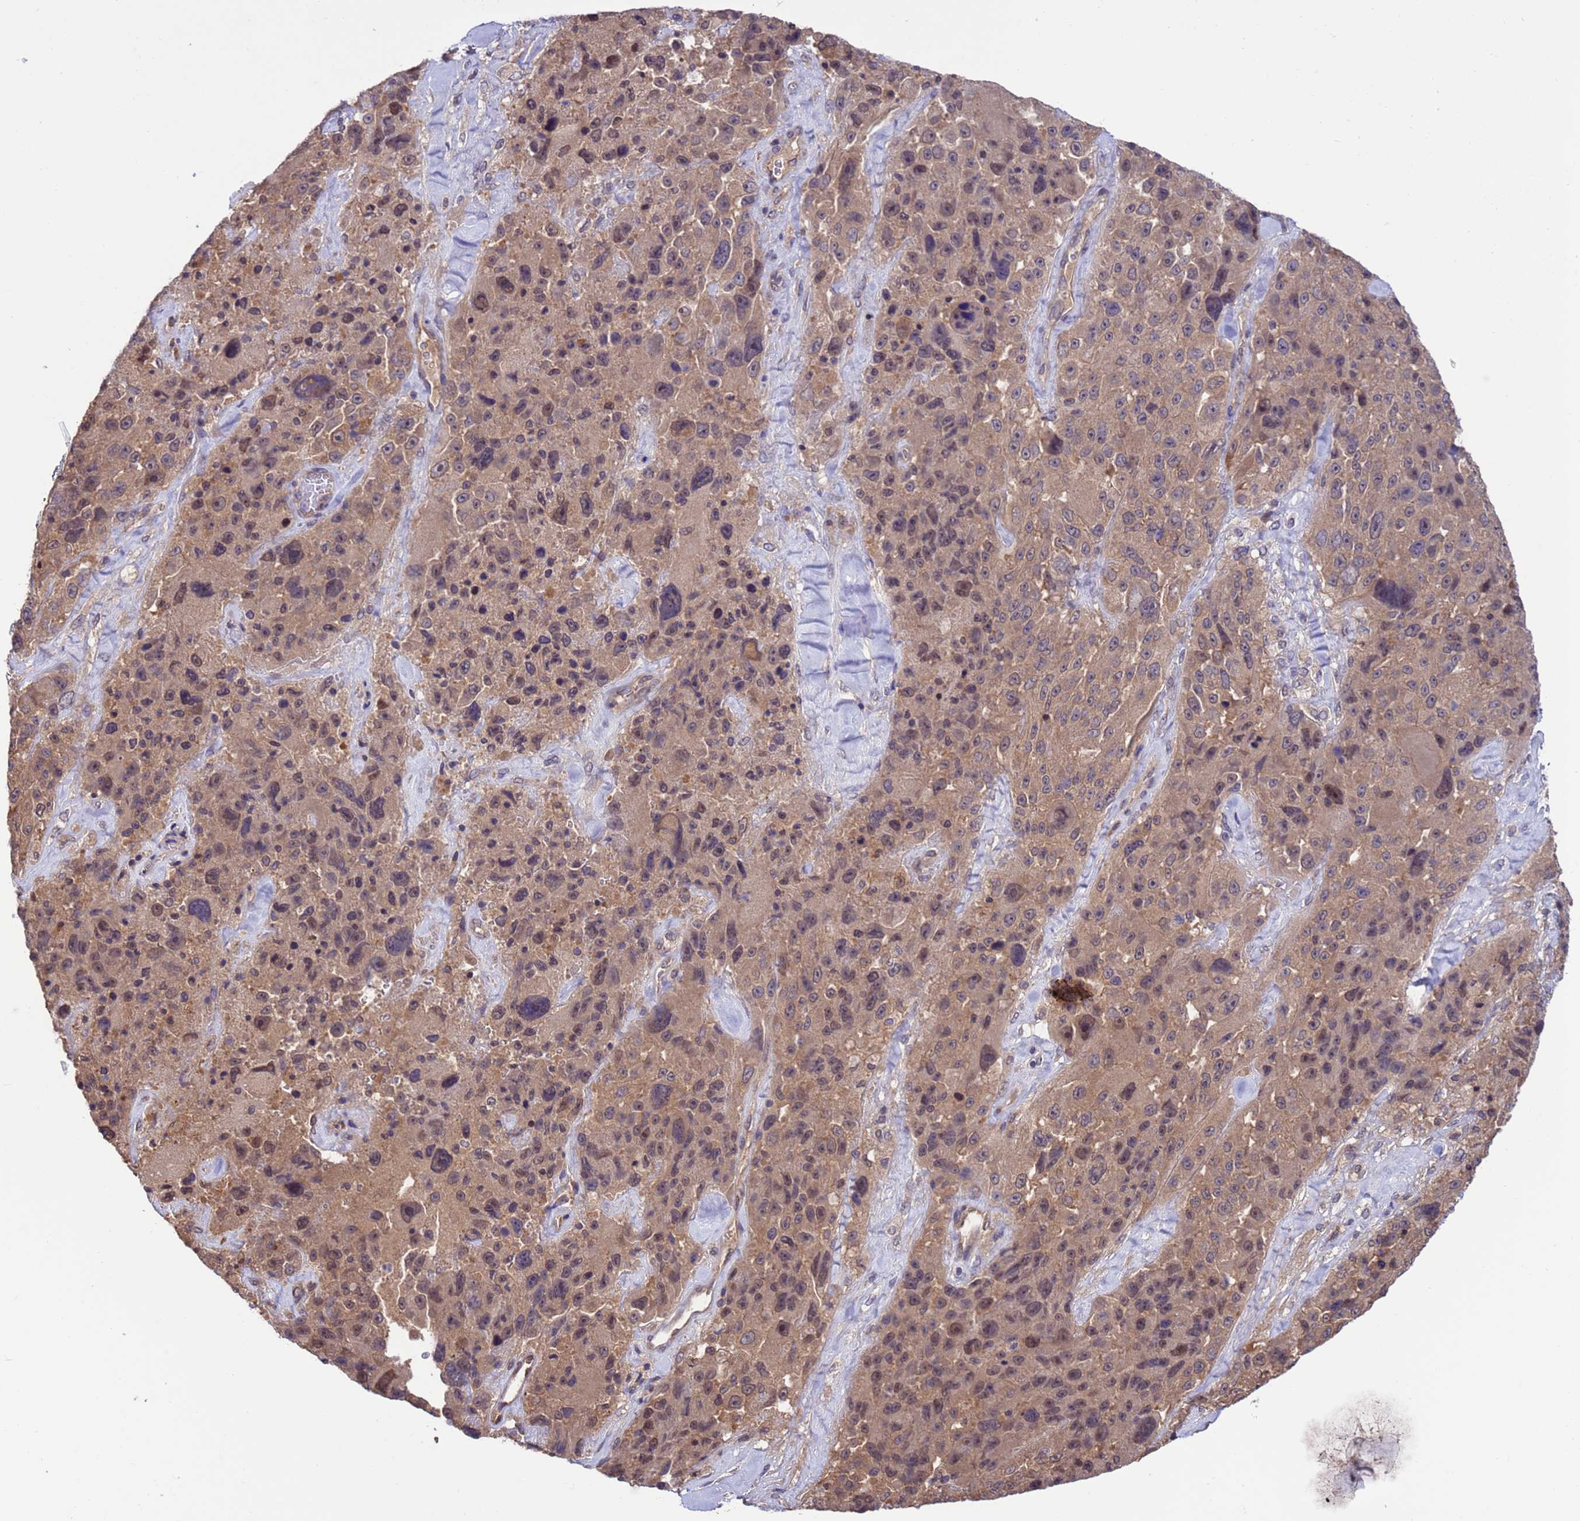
{"staining": {"intensity": "weak", "quantity": ">75%", "location": "cytoplasmic/membranous,nuclear"}, "tissue": "melanoma", "cell_type": "Tumor cells", "image_type": "cancer", "snomed": [{"axis": "morphology", "description": "Malignant melanoma, Metastatic site"}, {"axis": "topography", "description": "Lymph node"}], "caption": "Protein positivity by IHC shows weak cytoplasmic/membranous and nuclear expression in about >75% of tumor cells in melanoma. (DAB IHC with brightfield microscopy, high magnification).", "gene": "ZFP69B", "patient": {"sex": "male", "age": 62}}